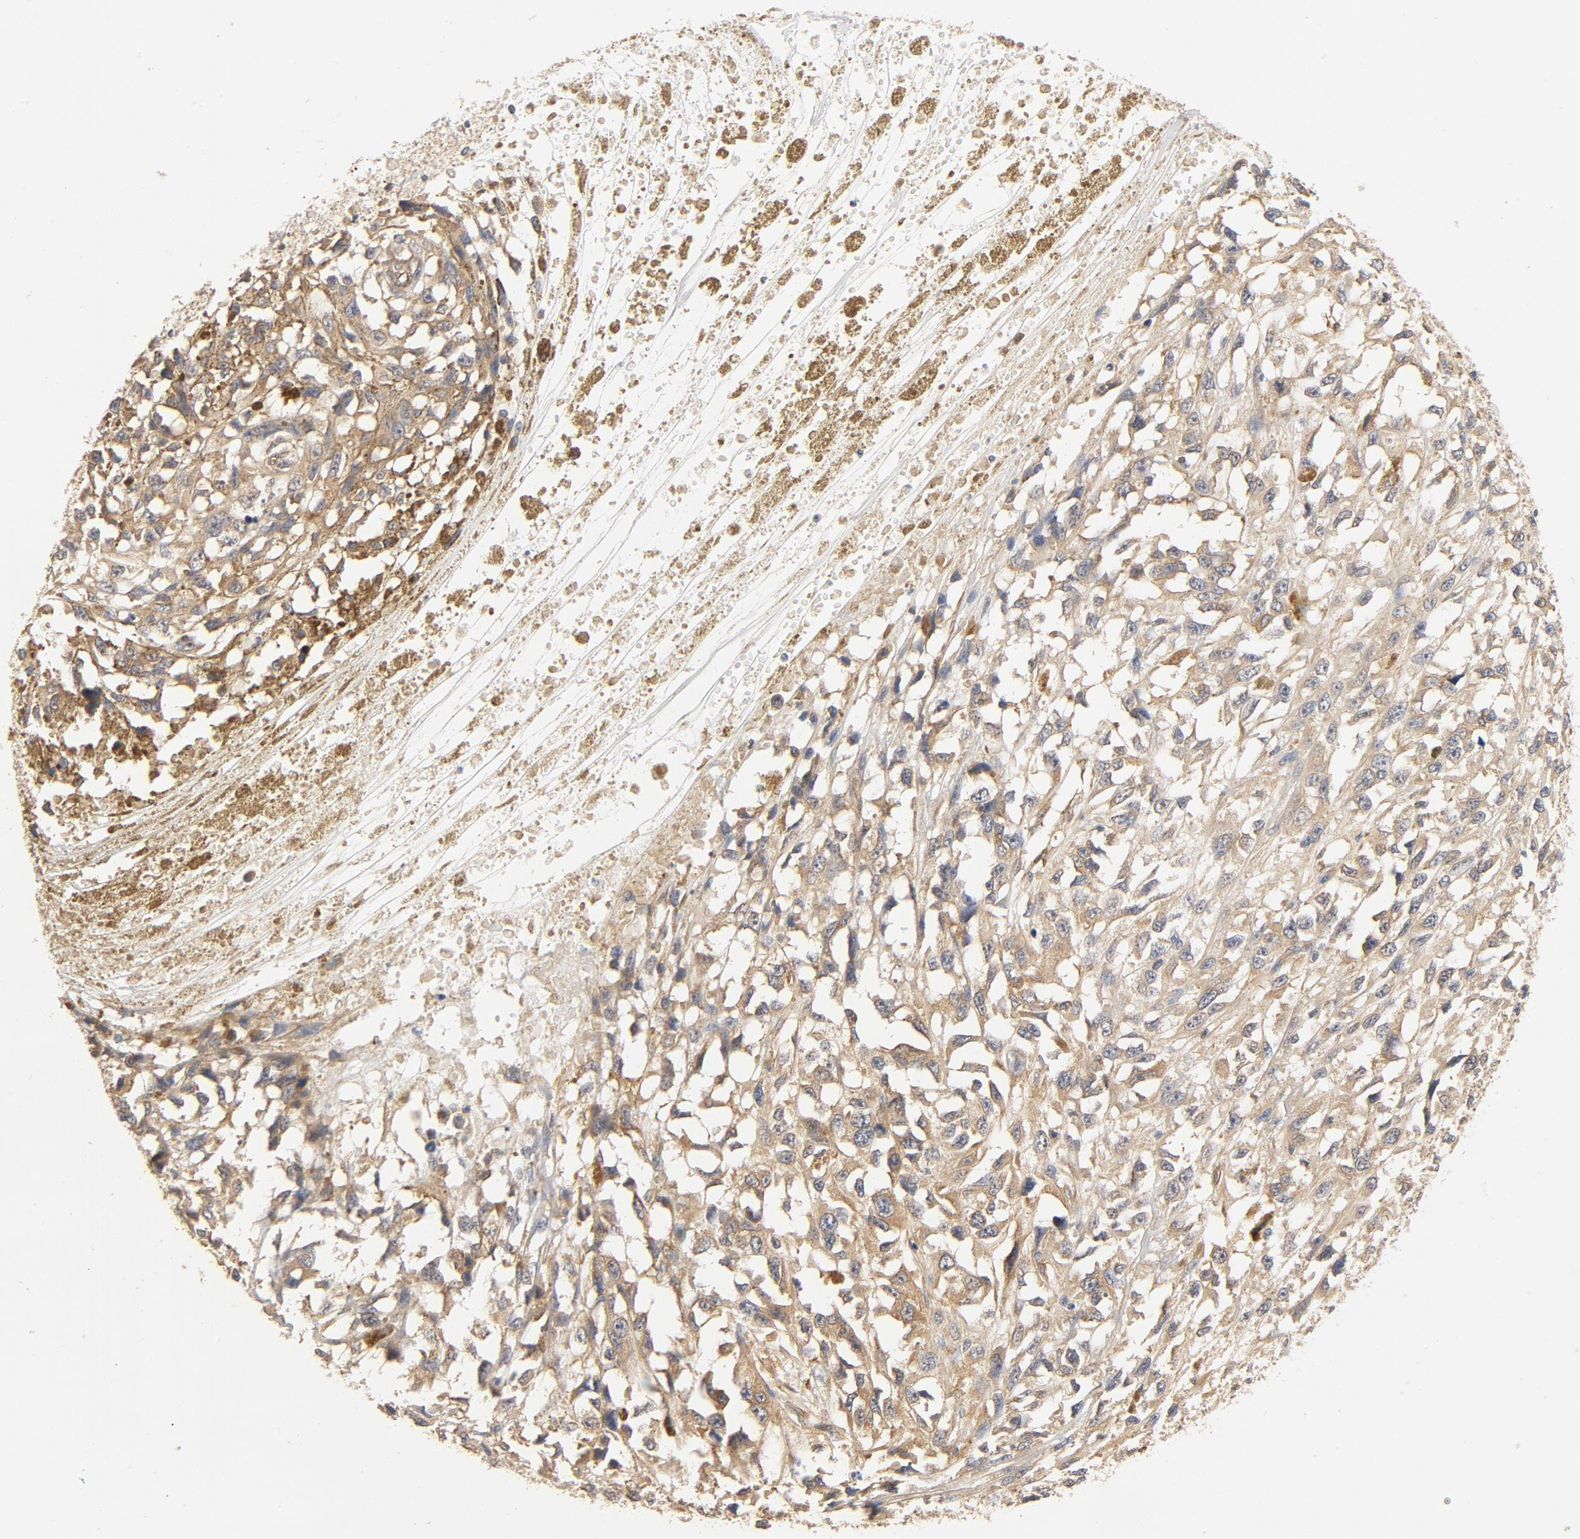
{"staining": {"intensity": "weak", "quantity": ">75%", "location": "cytoplasmic/membranous"}, "tissue": "melanoma", "cell_type": "Tumor cells", "image_type": "cancer", "snomed": [{"axis": "morphology", "description": "Malignant melanoma, Metastatic site"}, {"axis": "topography", "description": "Lymph node"}], "caption": "Immunohistochemical staining of malignant melanoma (metastatic site) displays low levels of weak cytoplasmic/membranous positivity in approximately >75% of tumor cells. Using DAB (3,3'-diaminobenzidine) (brown) and hematoxylin (blue) stains, captured at high magnification using brightfield microscopy.", "gene": "UBE2J1", "patient": {"sex": "male", "age": 59}}